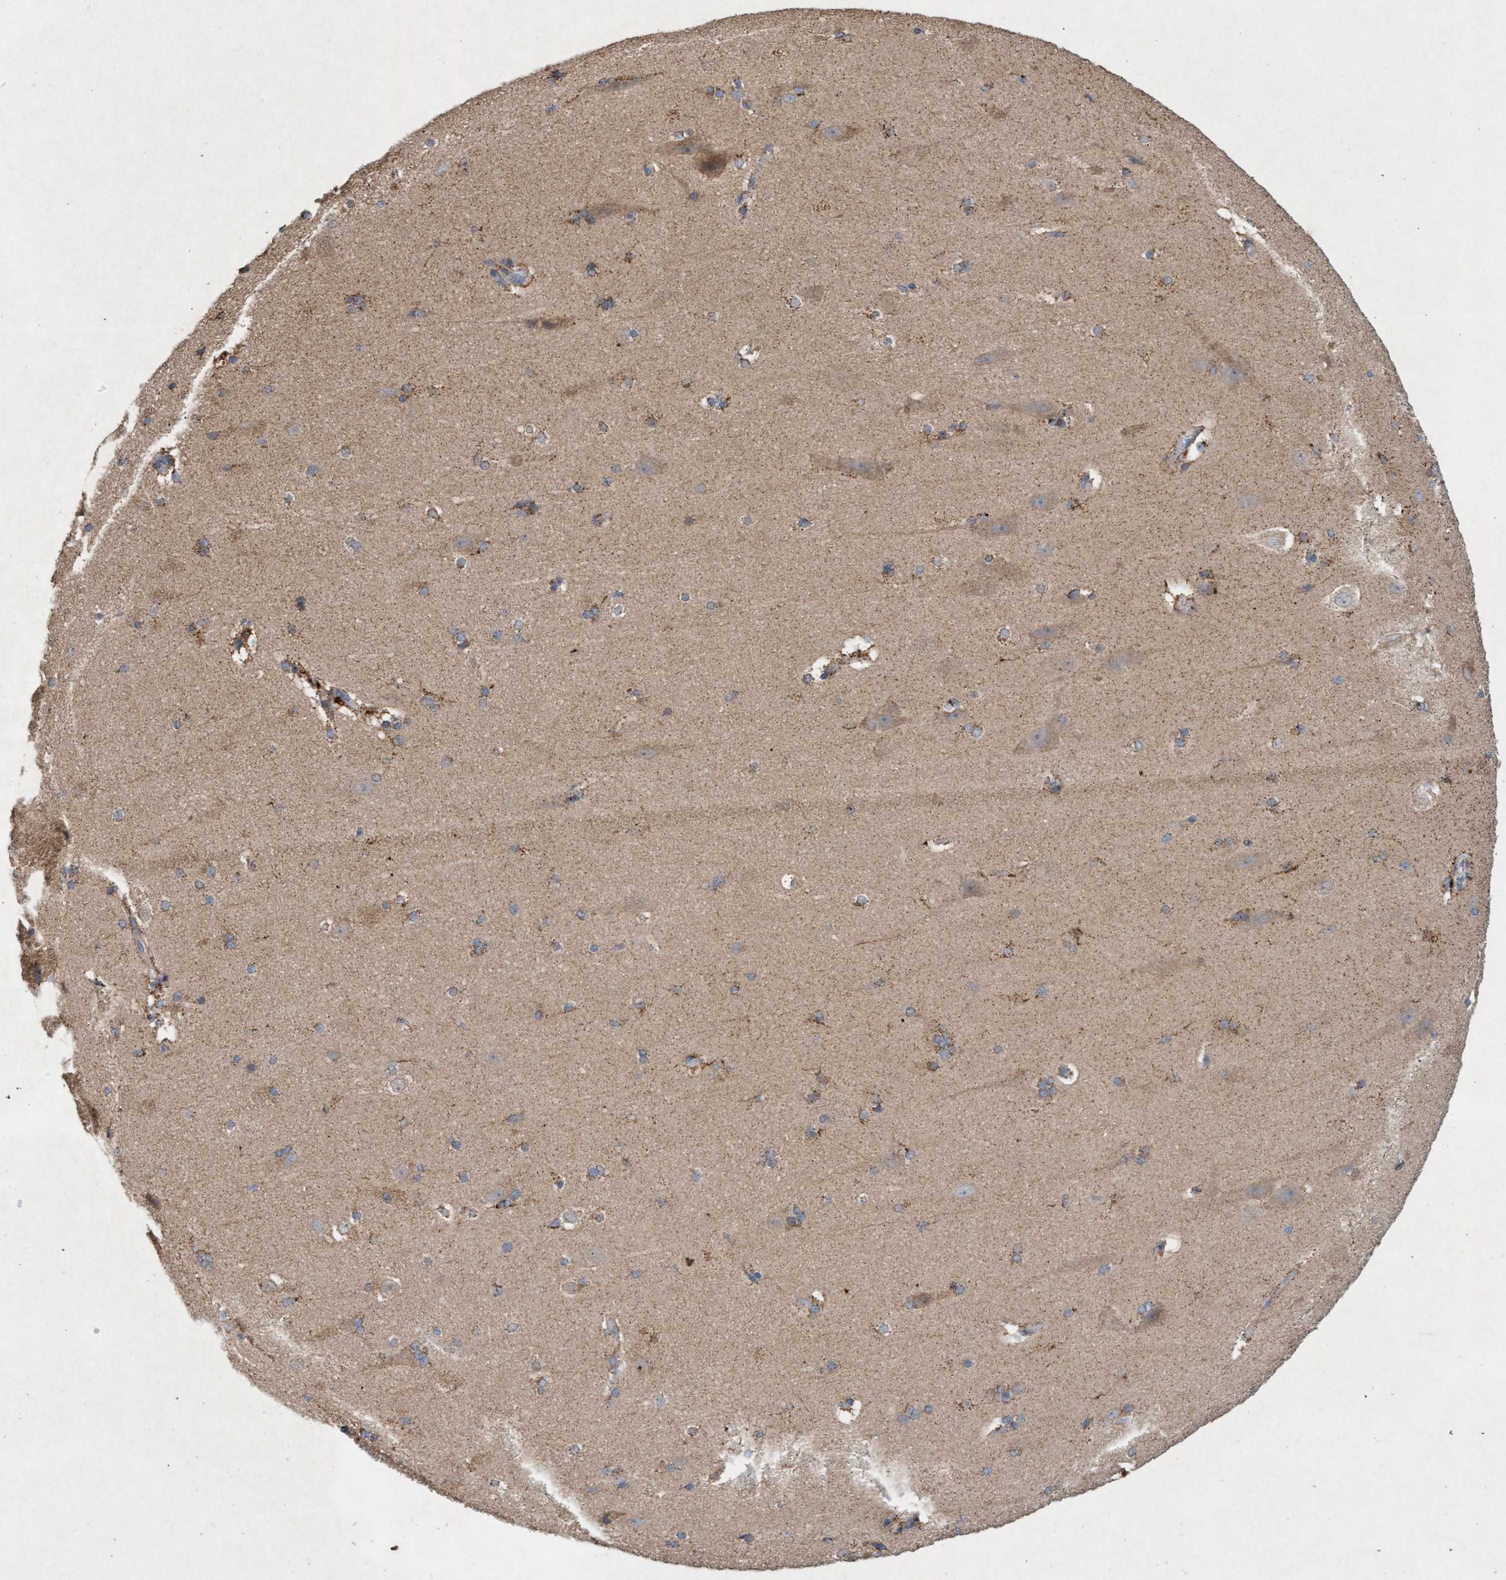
{"staining": {"intensity": "negative", "quantity": "none", "location": "none"}, "tissue": "cerebral cortex", "cell_type": "Endothelial cells", "image_type": "normal", "snomed": [{"axis": "morphology", "description": "Normal tissue, NOS"}, {"axis": "topography", "description": "Cerebral cortex"}, {"axis": "topography", "description": "Hippocampus"}], "caption": "Histopathology image shows no significant protein positivity in endothelial cells of normal cerebral cortex. Brightfield microscopy of IHC stained with DAB (3,3'-diaminobenzidine) (brown) and hematoxylin (blue), captured at high magnification.", "gene": "ATPAF2", "patient": {"sex": "female", "age": 19}}